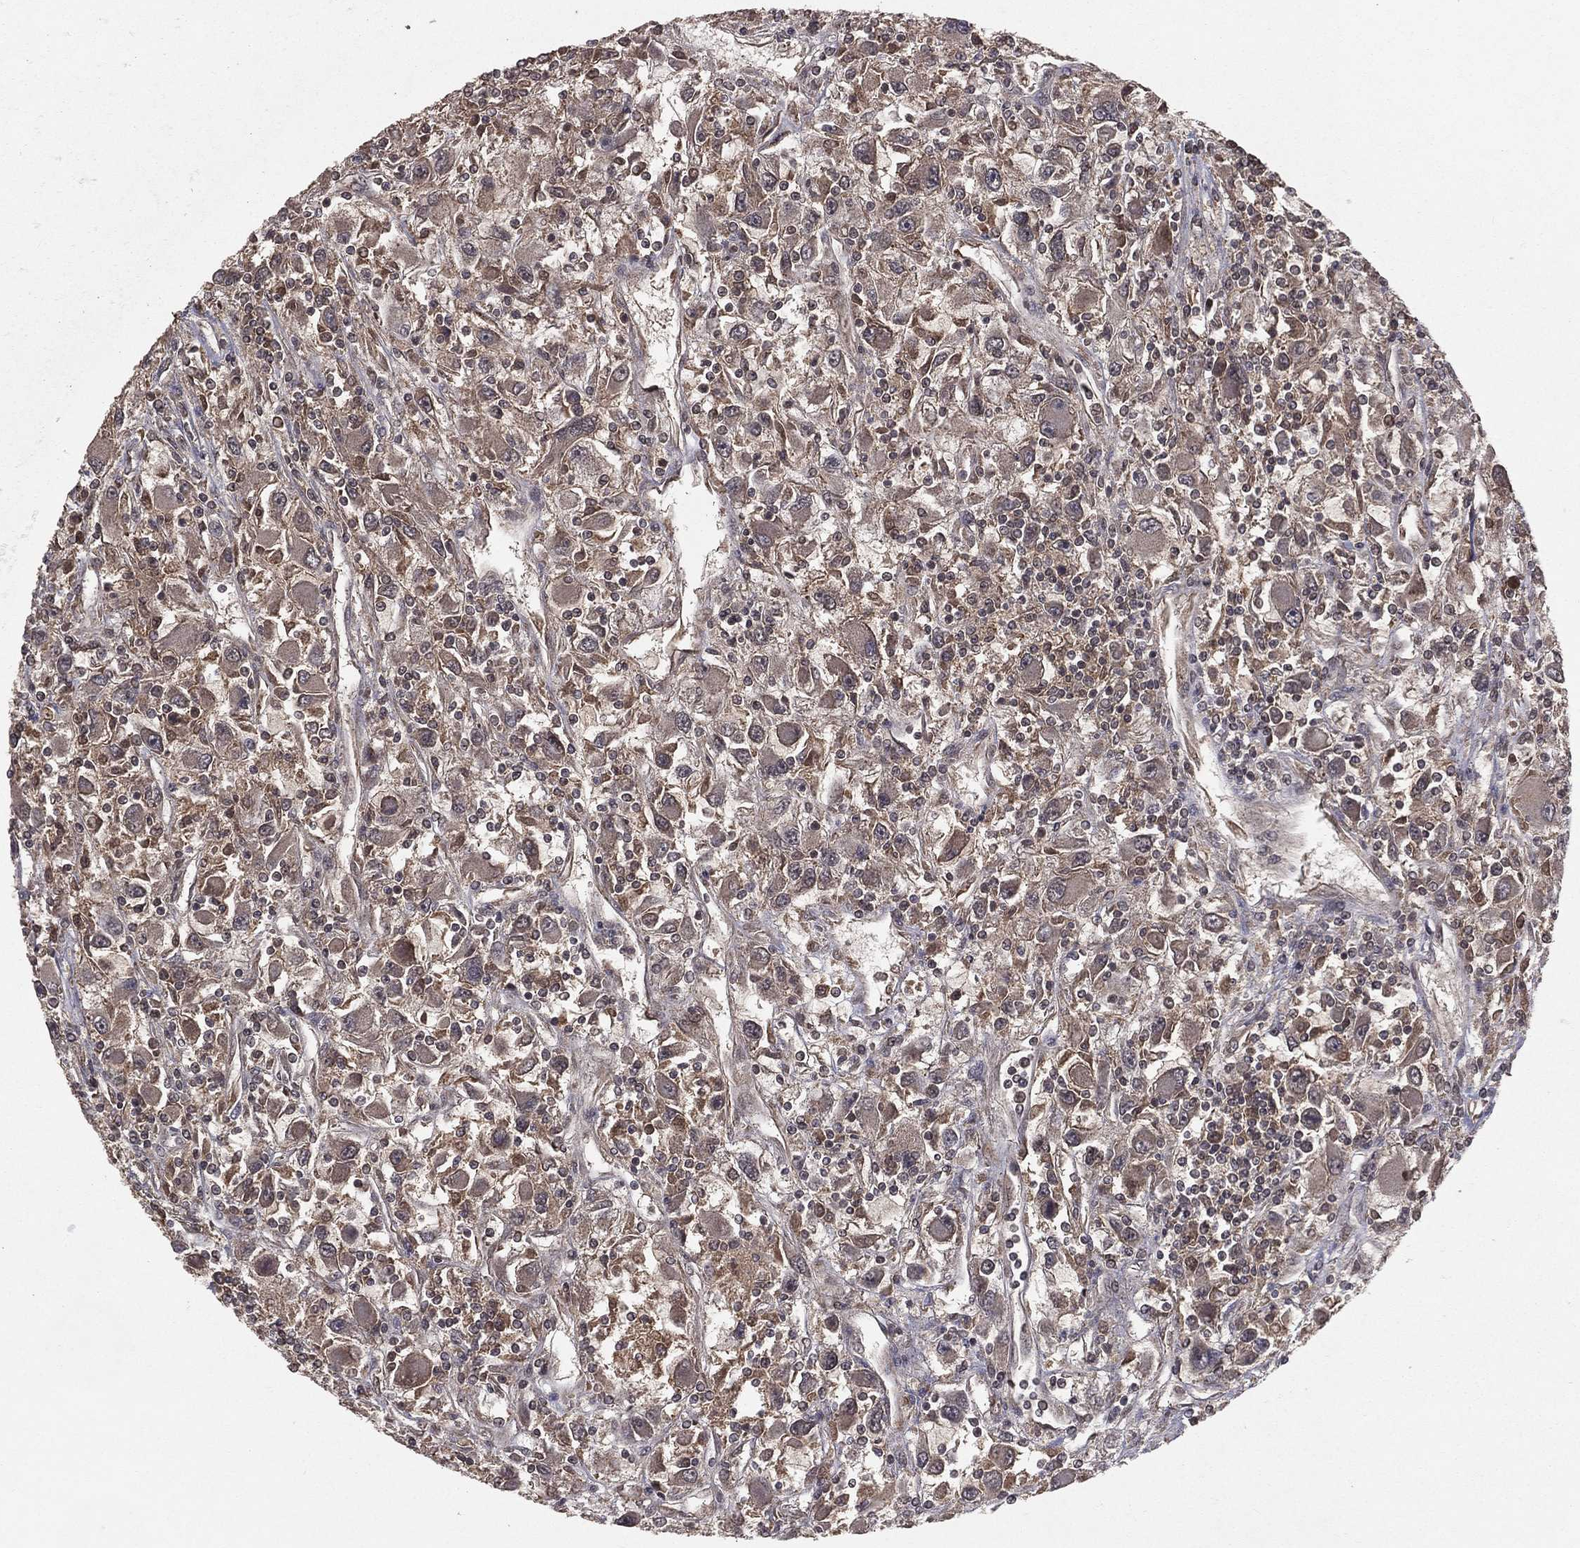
{"staining": {"intensity": "weak", "quantity": "<25%", "location": "cytoplasmic/membranous"}, "tissue": "renal cancer", "cell_type": "Tumor cells", "image_type": "cancer", "snomed": [{"axis": "morphology", "description": "Adenocarcinoma, NOS"}, {"axis": "topography", "description": "Kidney"}], "caption": "Tumor cells show no significant staining in renal cancer (adenocarcinoma).", "gene": "ZDHHC15", "patient": {"sex": "female", "age": 67}}